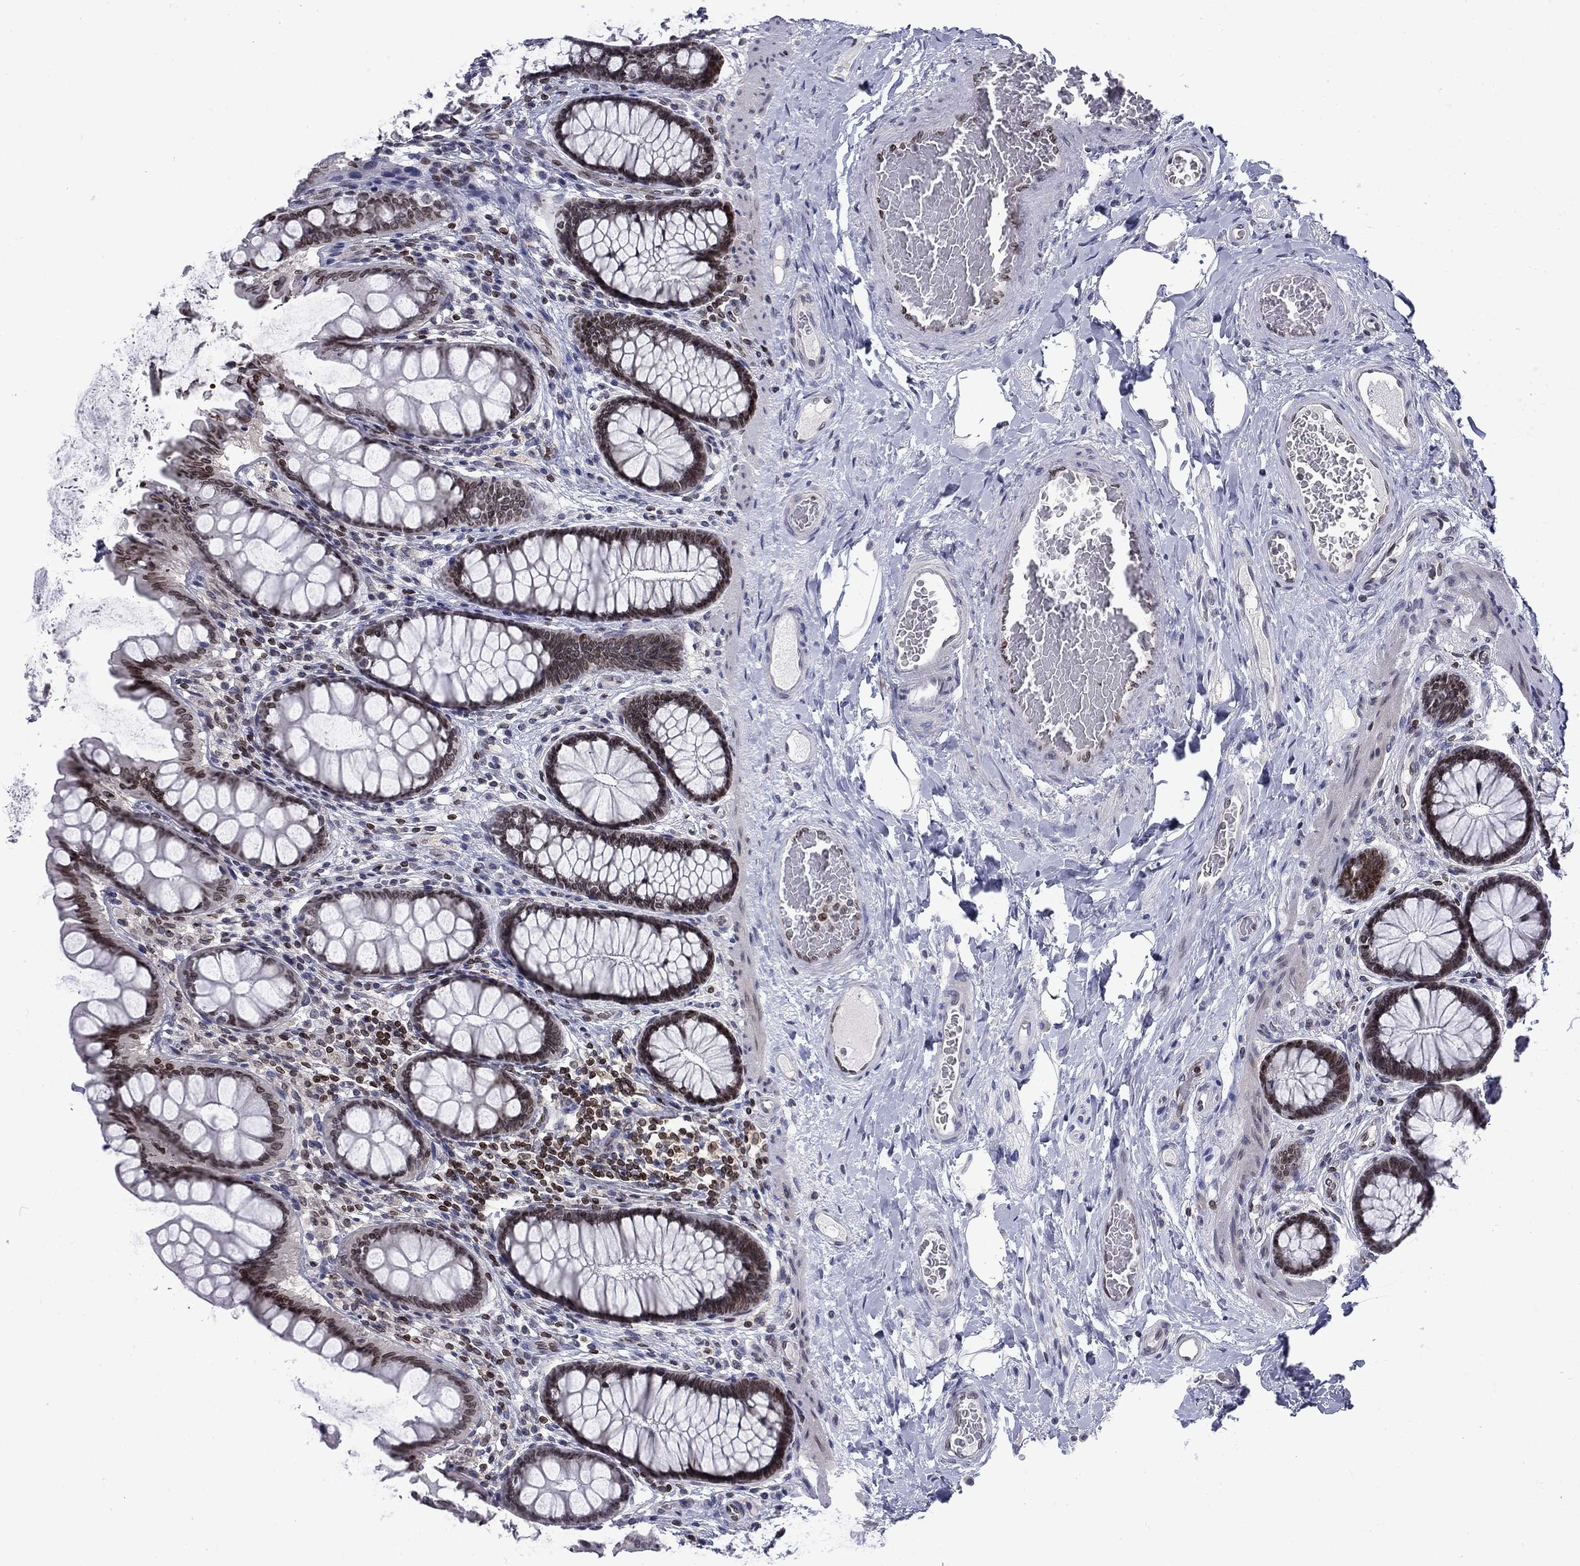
{"staining": {"intensity": "negative", "quantity": "none", "location": "none"}, "tissue": "colon", "cell_type": "Endothelial cells", "image_type": "normal", "snomed": [{"axis": "morphology", "description": "Normal tissue, NOS"}, {"axis": "topography", "description": "Colon"}], "caption": "Immunohistochemistry histopathology image of normal colon: human colon stained with DAB exhibits no significant protein positivity in endothelial cells. (Immunohistochemistry, brightfield microscopy, high magnification).", "gene": "SLA", "patient": {"sex": "female", "age": 65}}